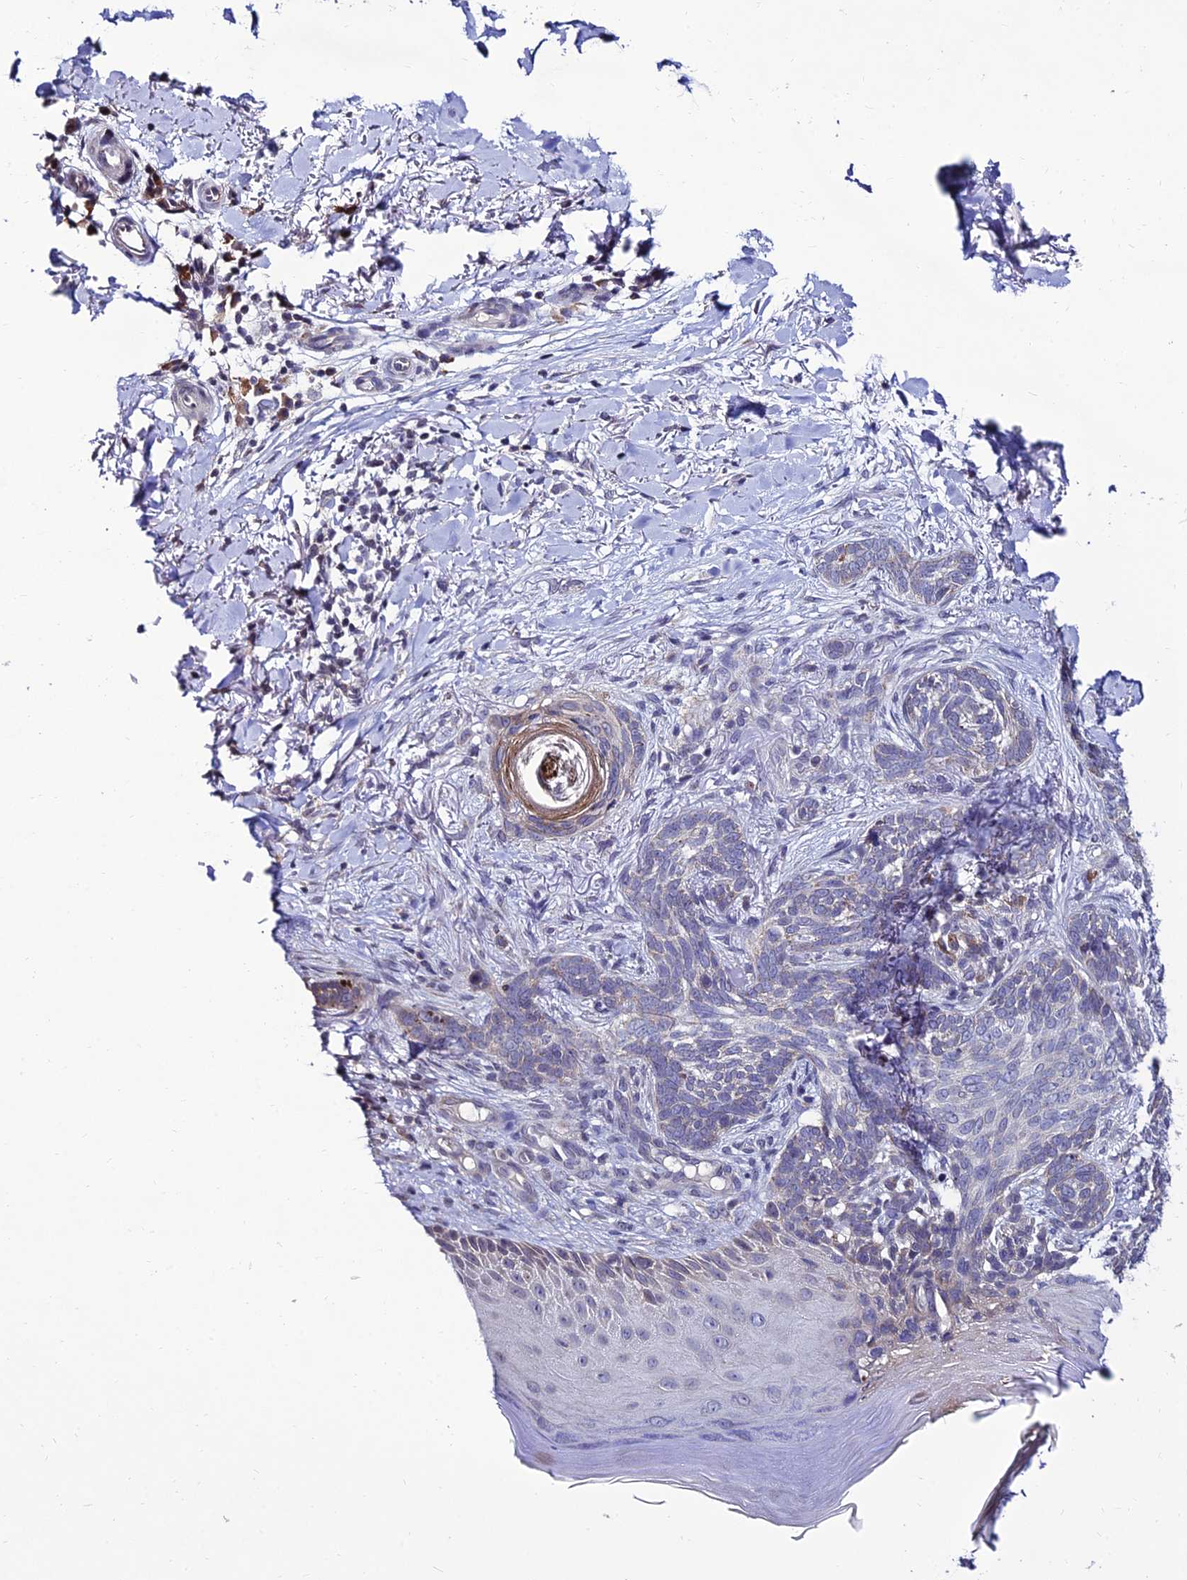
{"staining": {"intensity": "negative", "quantity": "none", "location": "none"}, "tissue": "skin cancer", "cell_type": "Tumor cells", "image_type": "cancer", "snomed": [{"axis": "morphology", "description": "Normal tissue, NOS"}, {"axis": "morphology", "description": "Basal cell carcinoma"}, {"axis": "topography", "description": "Skin"}], "caption": "The IHC micrograph has no significant positivity in tumor cells of basal cell carcinoma (skin) tissue.", "gene": "CDNF", "patient": {"sex": "female", "age": 67}}